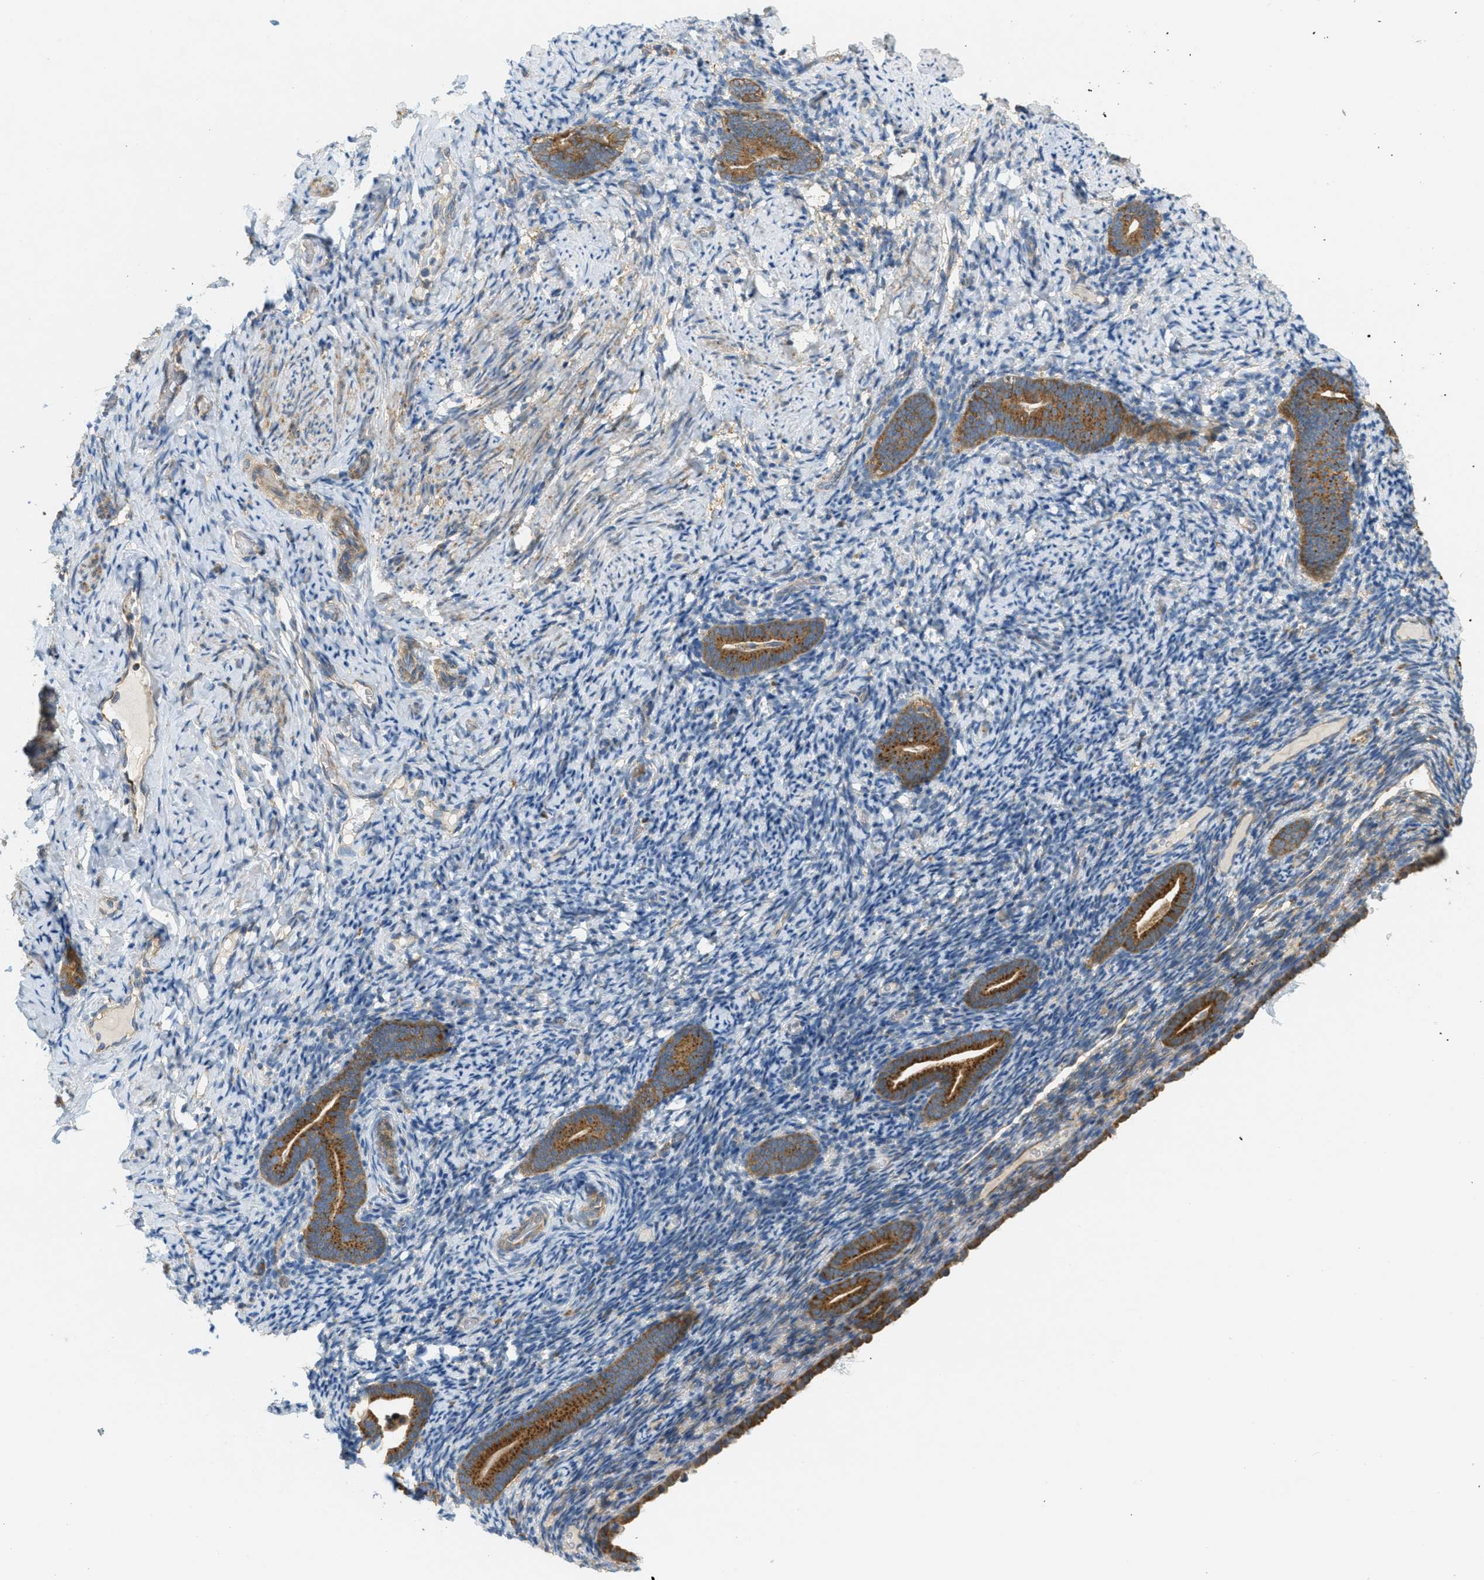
{"staining": {"intensity": "weak", "quantity": "<25%", "location": "cytoplasmic/membranous"}, "tissue": "endometrium", "cell_type": "Cells in endometrial stroma", "image_type": "normal", "snomed": [{"axis": "morphology", "description": "Normal tissue, NOS"}, {"axis": "topography", "description": "Endometrium"}], "caption": "Immunohistochemical staining of normal endometrium reveals no significant staining in cells in endometrial stroma. The staining is performed using DAB (3,3'-diaminobenzidine) brown chromogen with nuclei counter-stained in using hematoxylin.", "gene": "ABCF1", "patient": {"sex": "female", "age": 51}}